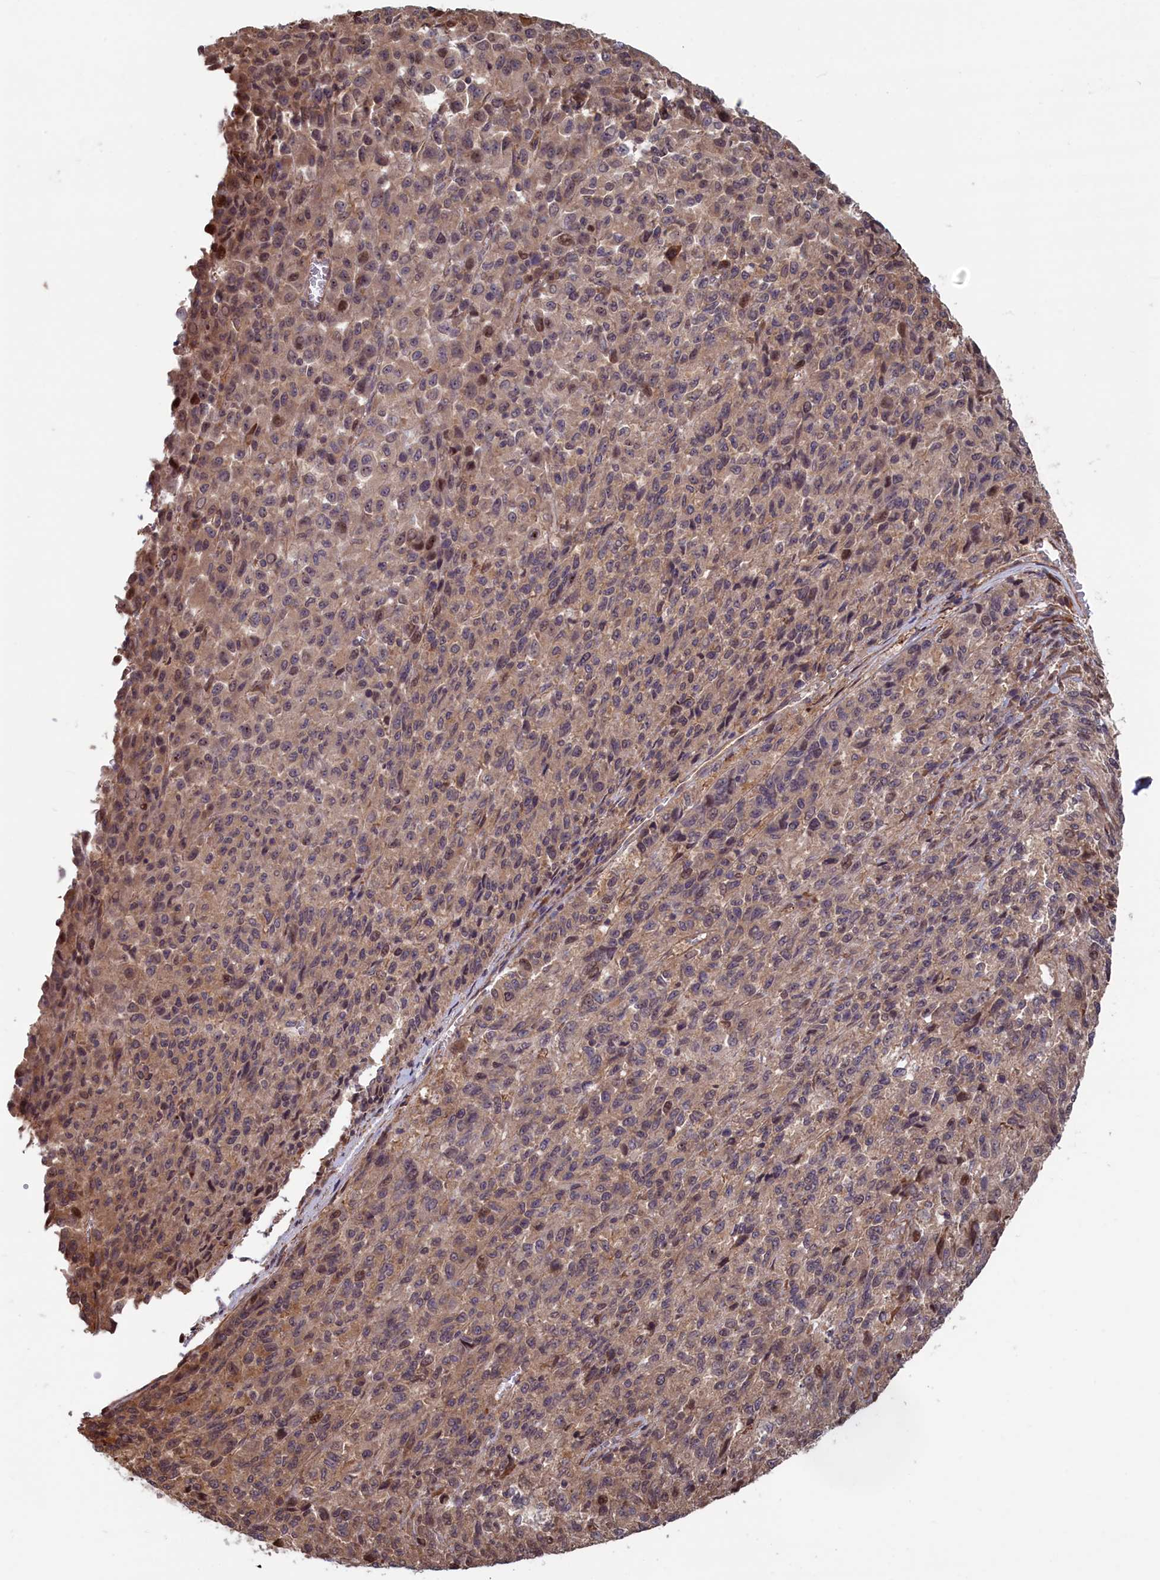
{"staining": {"intensity": "moderate", "quantity": "<25%", "location": "nuclear"}, "tissue": "melanoma", "cell_type": "Tumor cells", "image_type": "cancer", "snomed": [{"axis": "morphology", "description": "Malignant melanoma, Metastatic site"}, {"axis": "topography", "description": "Lung"}], "caption": "Protein expression analysis of melanoma shows moderate nuclear positivity in approximately <25% of tumor cells.", "gene": "RILPL1", "patient": {"sex": "male", "age": 64}}